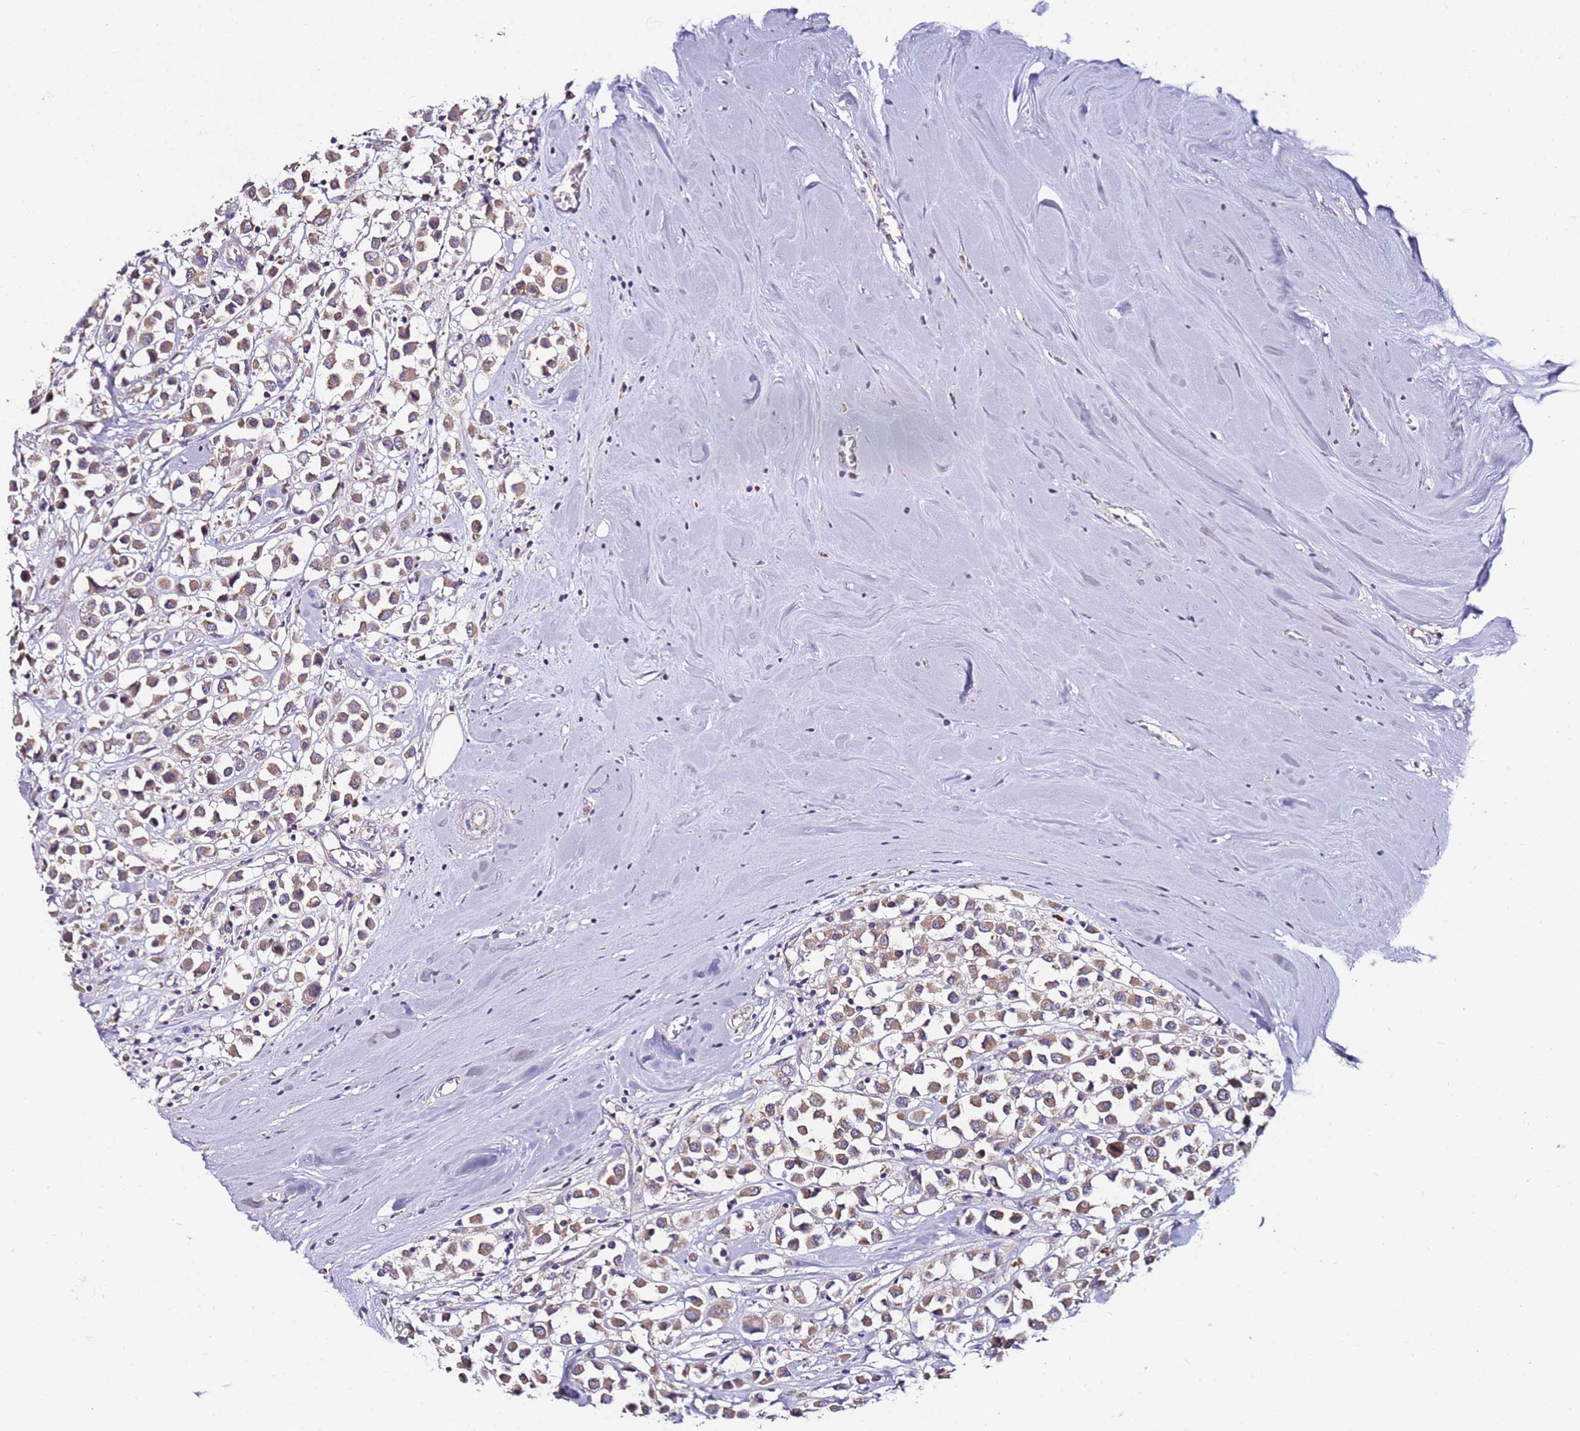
{"staining": {"intensity": "moderate", "quantity": ">75%", "location": "cytoplasmic/membranous"}, "tissue": "breast cancer", "cell_type": "Tumor cells", "image_type": "cancer", "snomed": [{"axis": "morphology", "description": "Duct carcinoma"}, {"axis": "topography", "description": "Breast"}], "caption": "Tumor cells display medium levels of moderate cytoplasmic/membranous staining in about >75% of cells in breast cancer (infiltrating ductal carcinoma).", "gene": "SRRM5", "patient": {"sex": "female", "age": 61}}